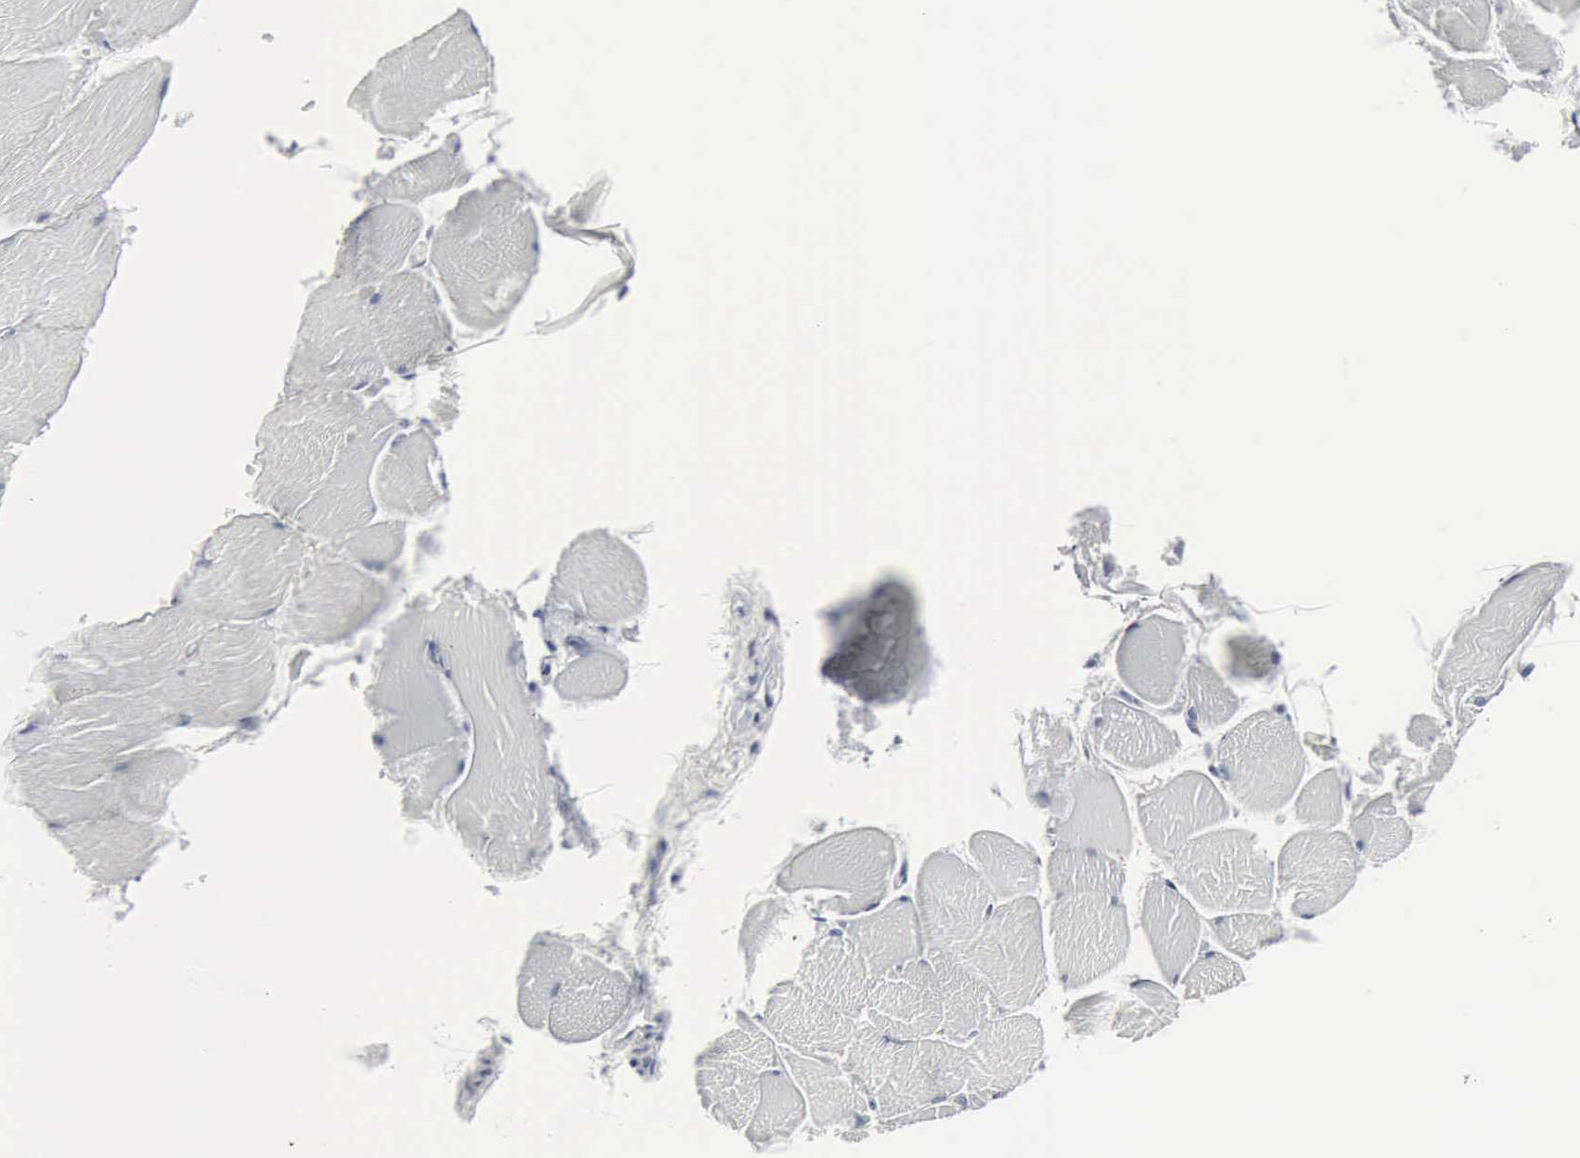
{"staining": {"intensity": "negative", "quantity": "none", "location": "none"}, "tissue": "skeletal muscle", "cell_type": "Myocytes", "image_type": "normal", "snomed": [{"axis": "morphology", "description": "Normal tissue, NOS"}, {"axis": "topography", "description": "Skeletal muscle"}, {"axis": "topography", "description": "Soft tissue"}], "caption": "Human skeletal muscle stained for a protein using immunohistochemistry displays no positivity in myocytes.", "gene": "SNAP25", "patient": {"sex": "female", "age": 58}}